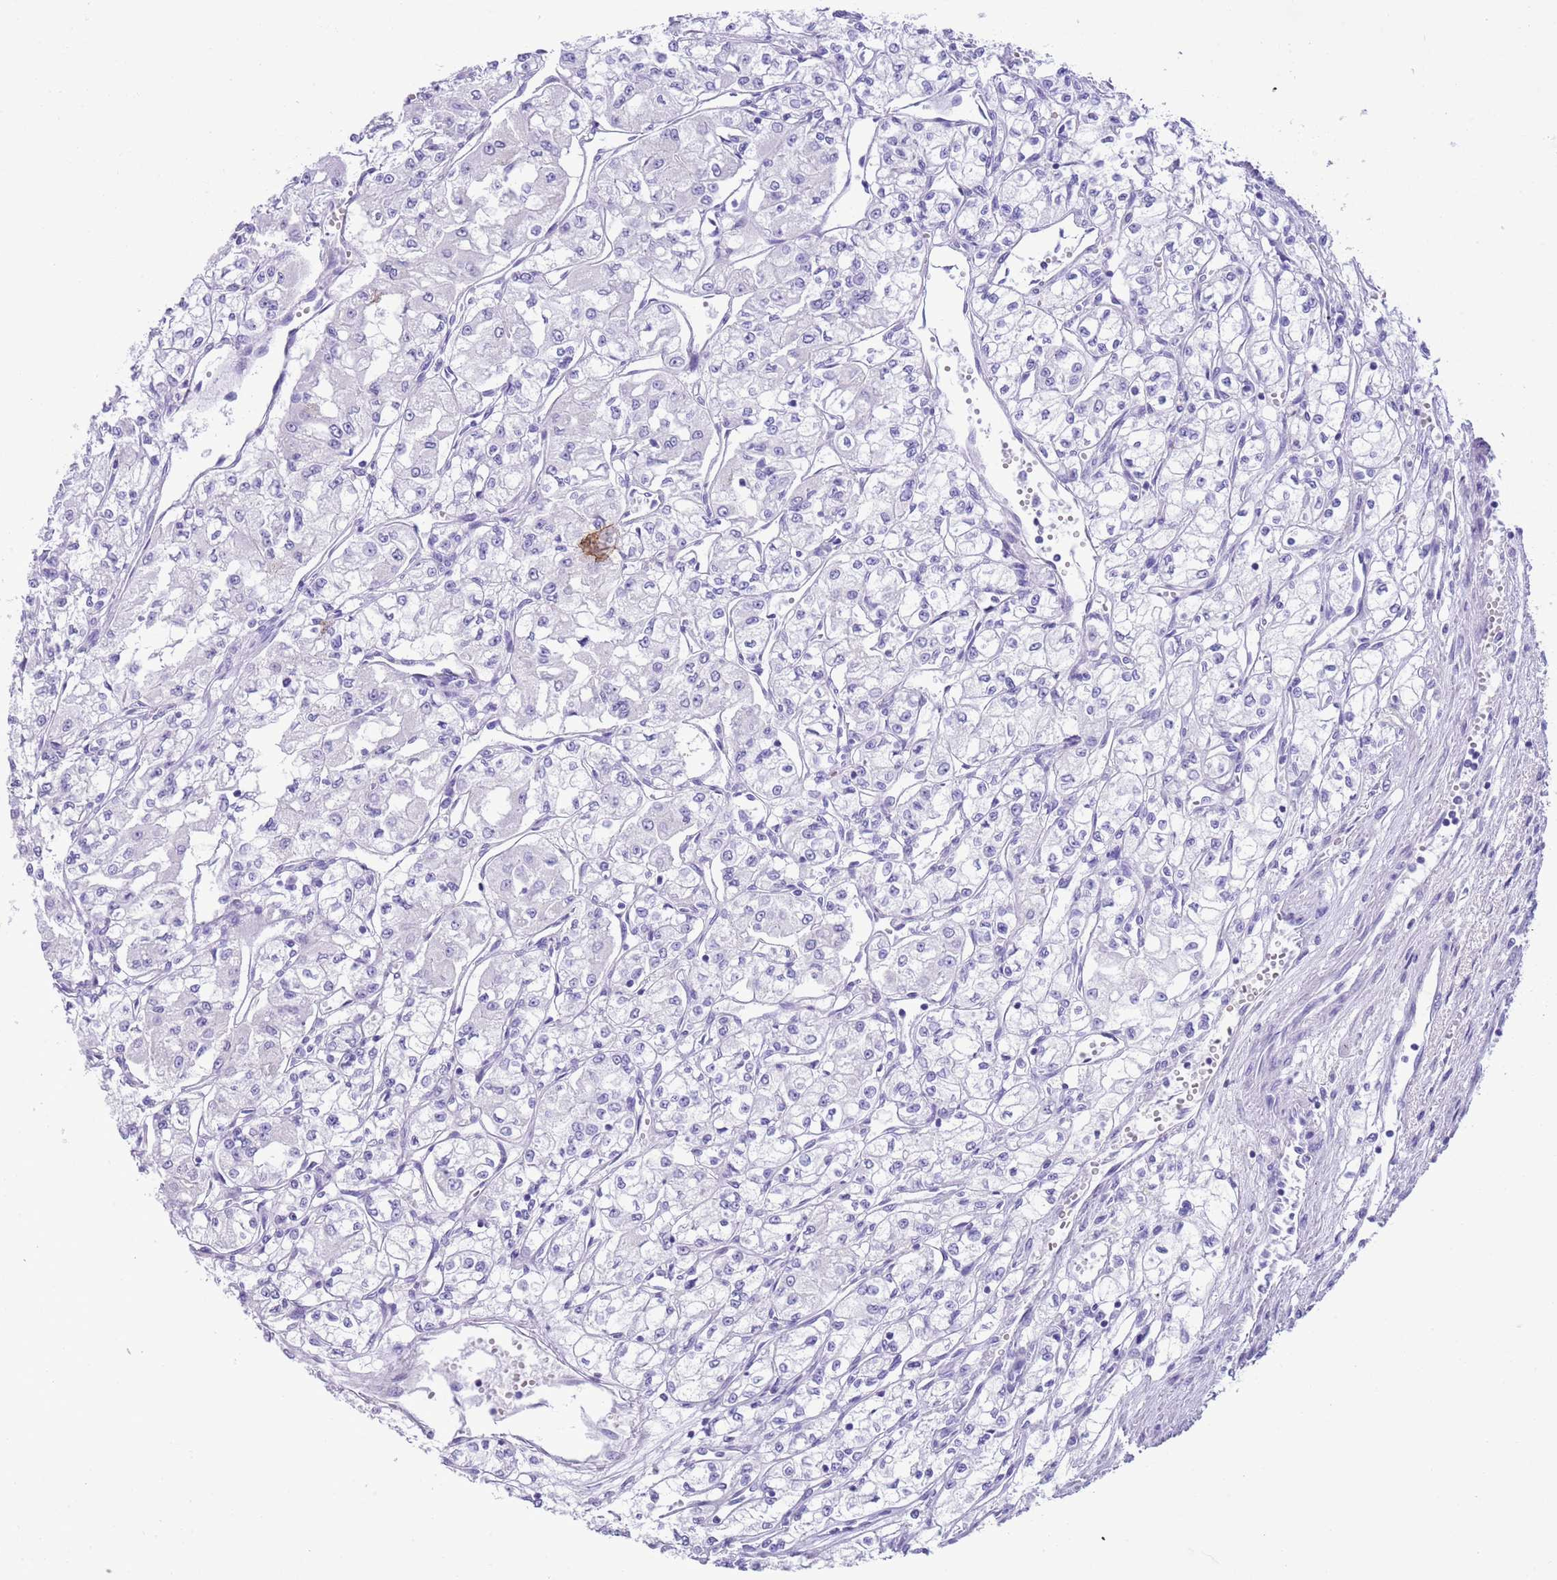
{"staining": {"intensity": "negative", "quantity": "none", "location": "none"}, "tissue": "renal cancer", "cell_type": "Tumor cells", "image_type": "cancer", "snomed": [{"axis": "morphology", "description": "Adenocarcinoma, NOS"}, {"axis": "topography", "description": "Kidney"}], "caption": "This is an immunohistochemistry (IHC) histopathology image of human adenocarcinoma (renal). There is no expression in tumor cells.", "gene": "TBC1D10B", "patient": {"sex": "male", "age": 59}}